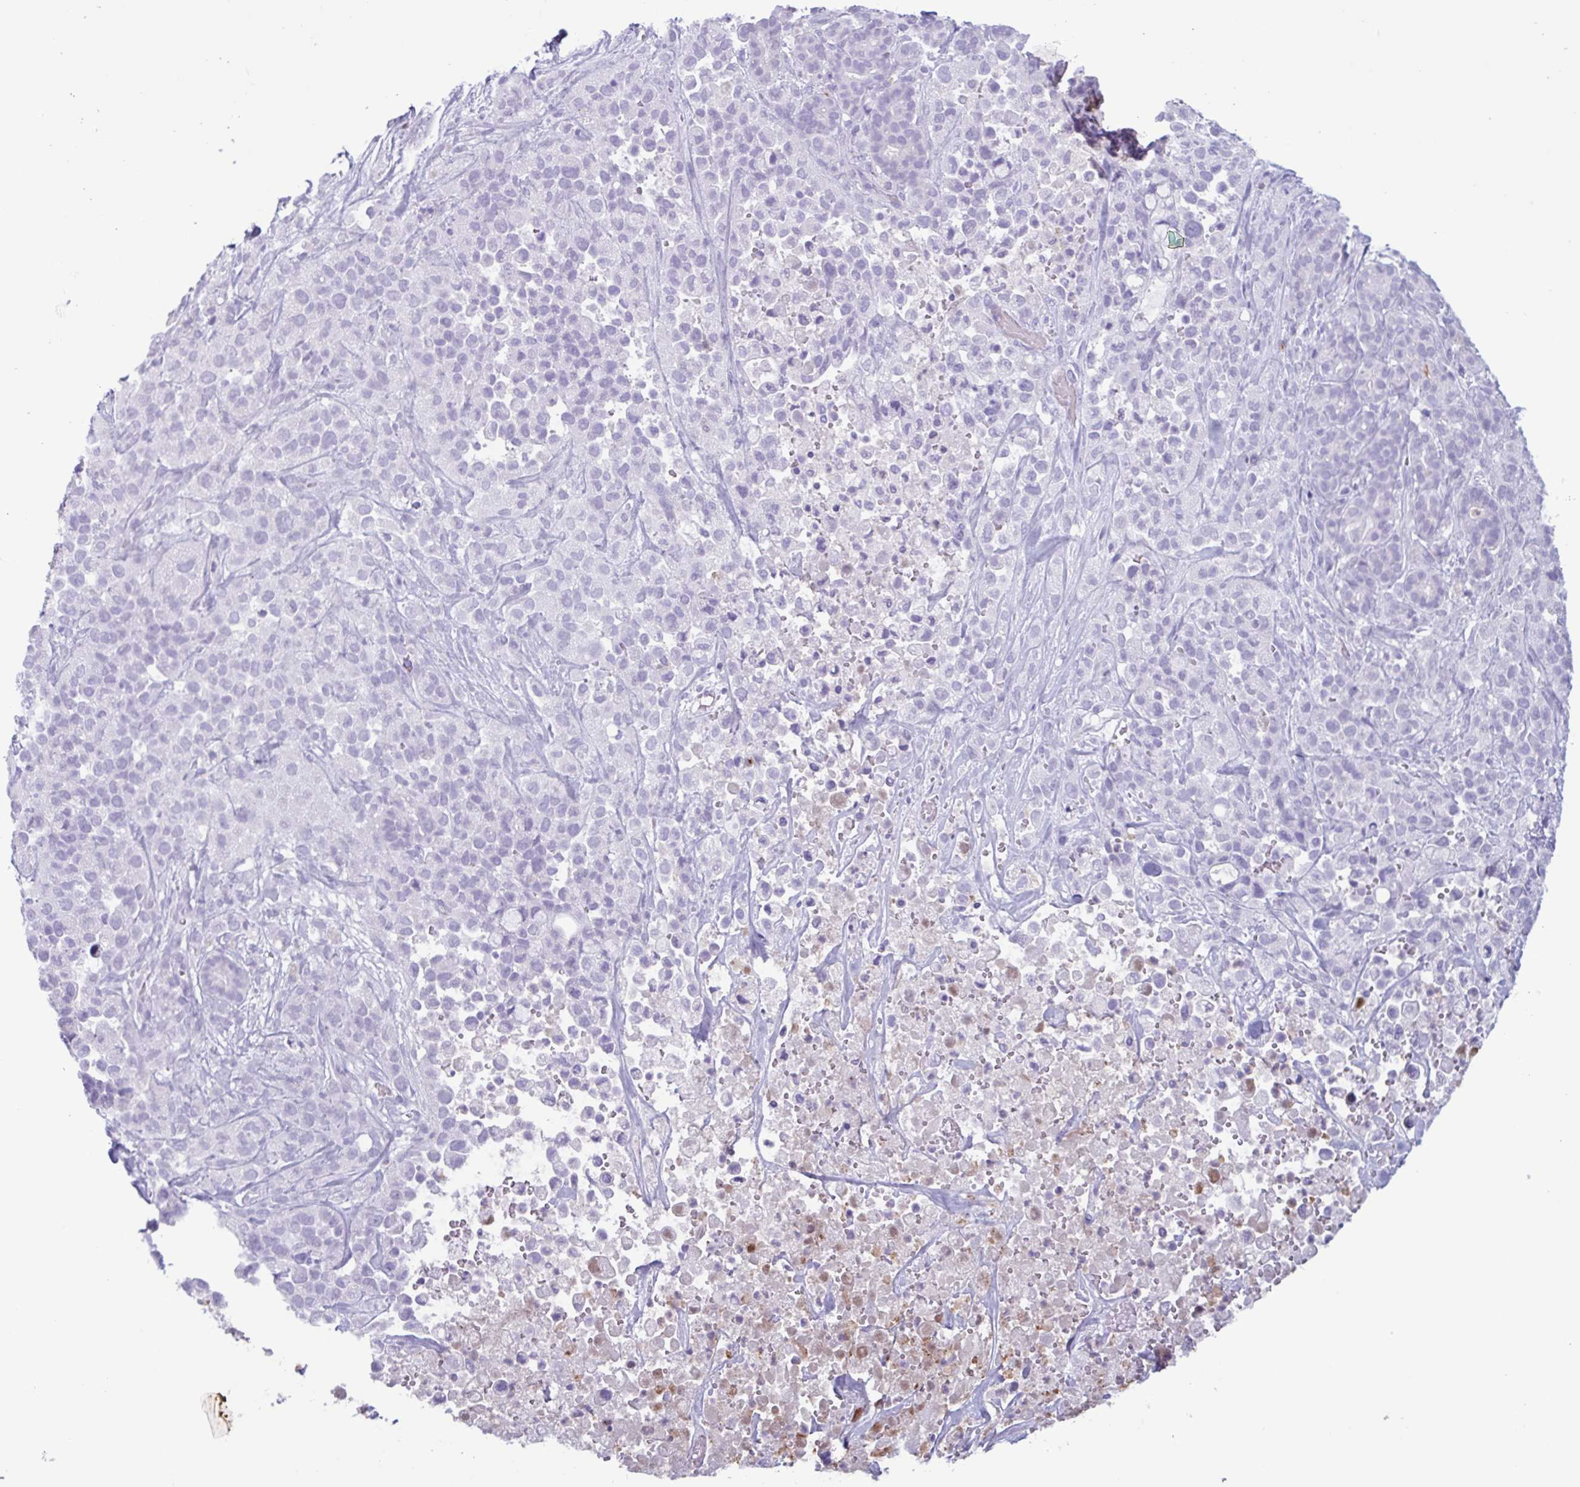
{"staining": {"intensity": "negative", "quantity": "none", "location": "none"}, "tissue": "pancreatic cancer", "cell_type": "Tumor cells", "image_type": "cancer", "snomed": [{"axis": "morphology", "description": "Adenocarcinoma, NOS"}, {"axis": "topography", "description": "Pancreas"}], "caption": "Photomicrograph shows no significant protein positivity in tumor cells of pancreatic adenocarcinoma.", "gene": "LTF", "patient": {"sex": "male", "age": 44}}